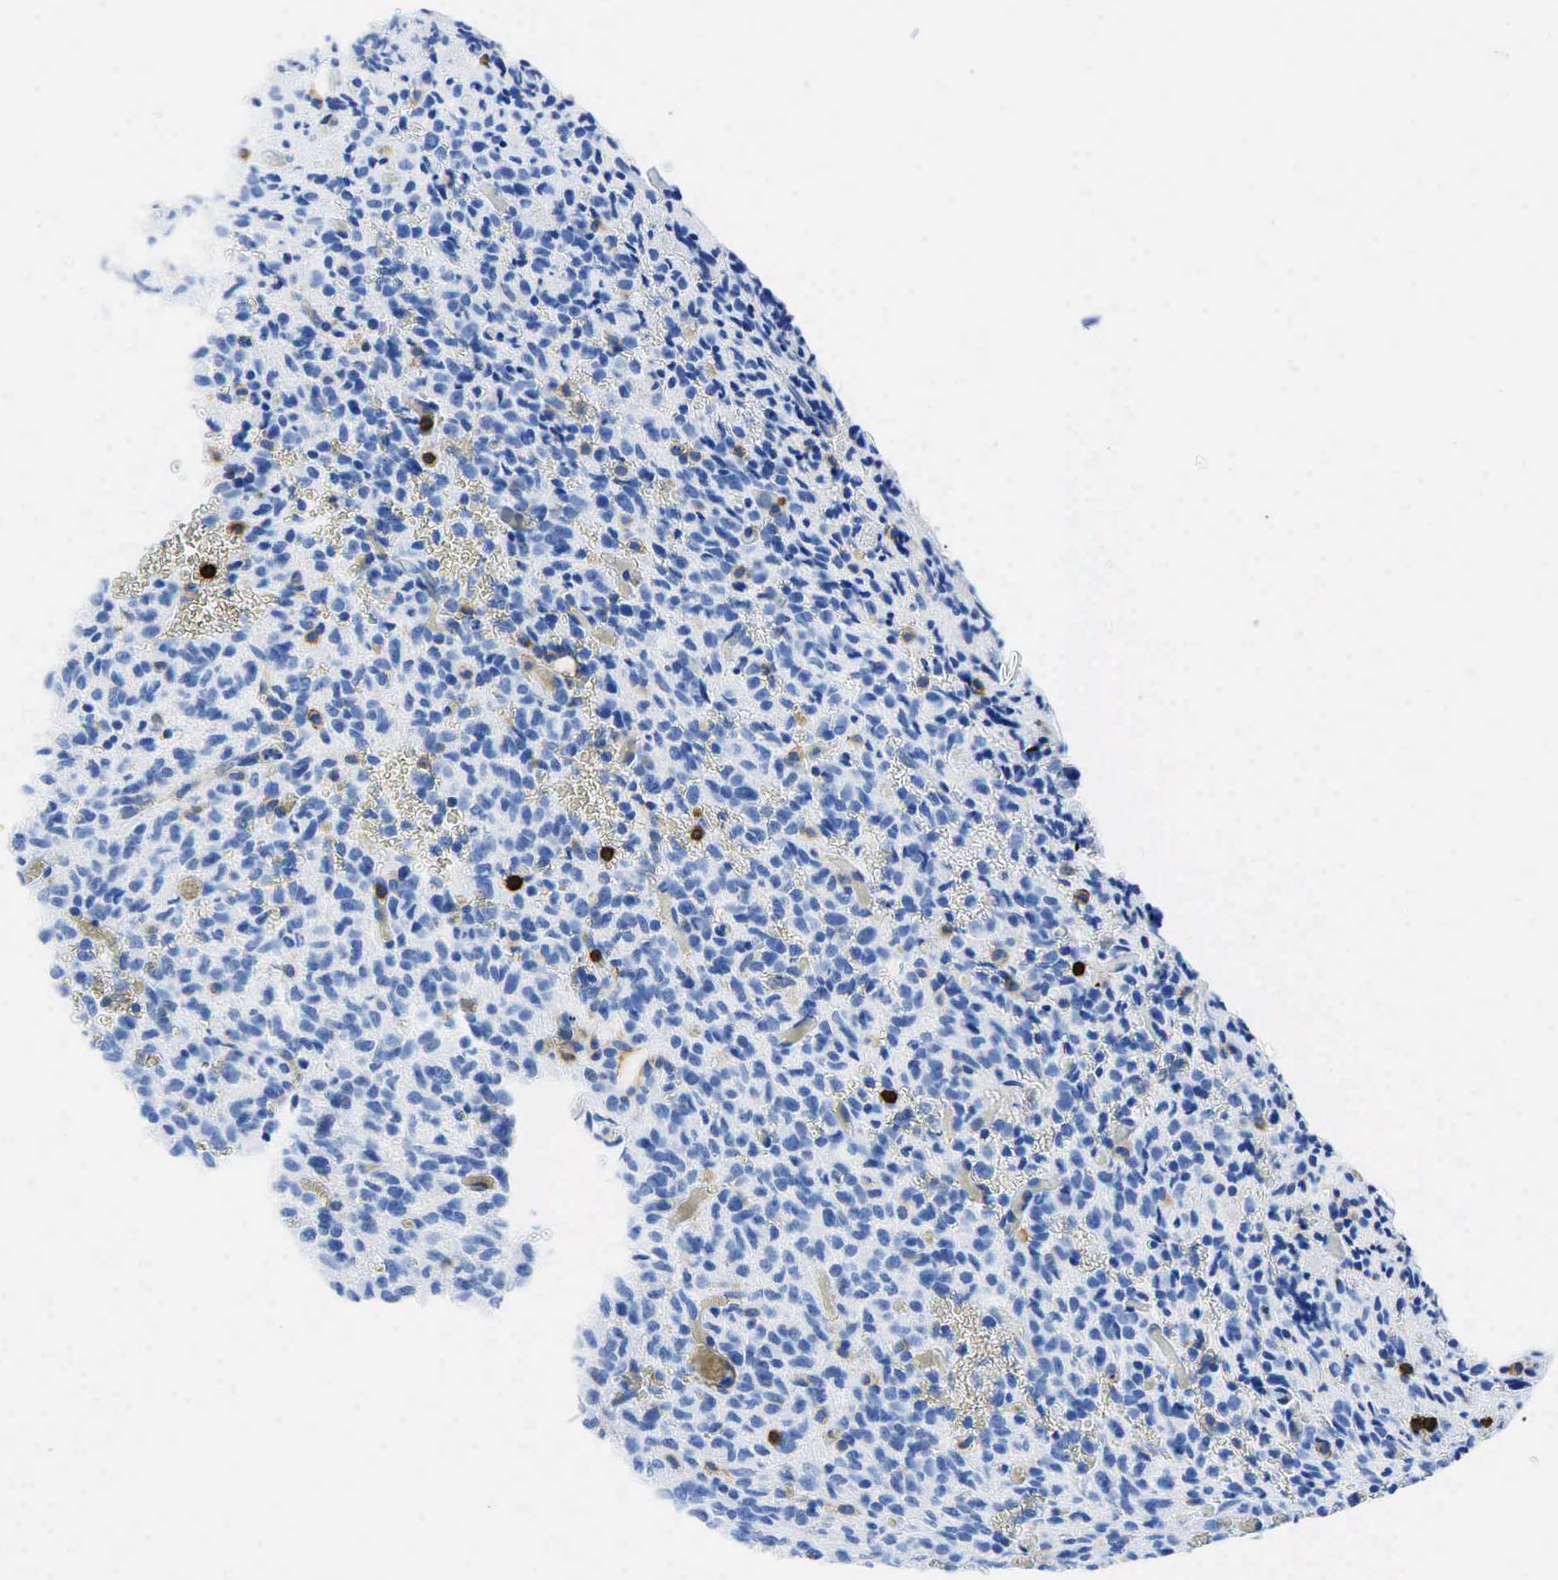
{"staining": {"intensity": "negative", "quantity": "none", "location": "none"}, "tissue": "glioma", "cell_type": "Tumor cells", "image_type": "cancer", "snomed": [{"axis": "morphology", "description": "Glioma, malignant, High grade"}, {"axis": "topography", "description": "Brain"}], "caption": "A micrograph of high-grade glioma (malignant) stained for a protein exhibits no brown staining in tumor cells. Brightfield microscopy of immunohistochemistry stained with DAB (3,3'-diaminobenzidine) (brown) and hematoxylin (blue), captured at high magnification.", "gene": "PTPRC", "patient": {"sex": "male", "age": 56}}